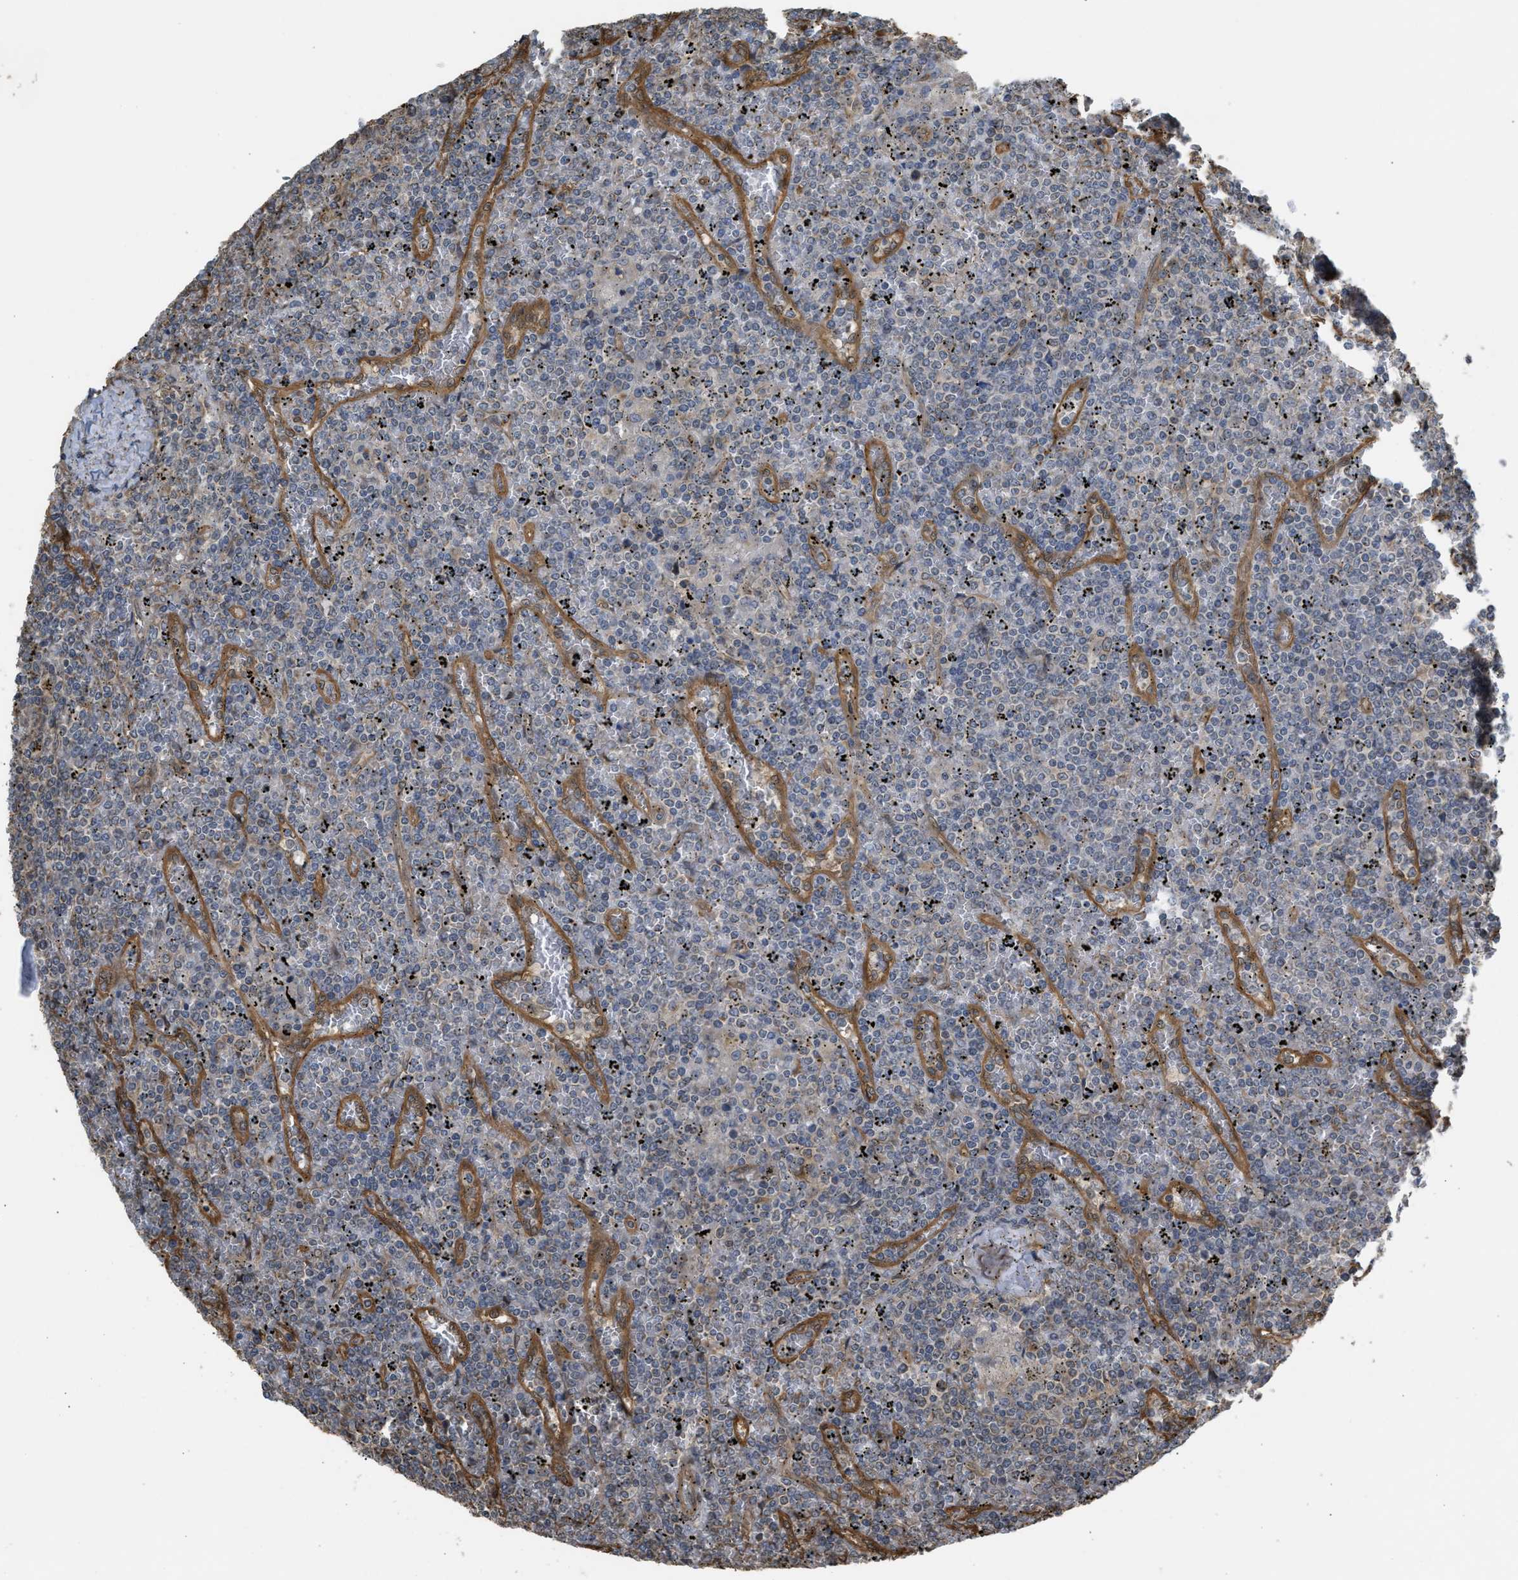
{"staining": {"intensity": "negative", "quantity": "none", "location": "none"}, "tissue": "lymphoma", "cell_type": "Tumor cells", "image_type": "cancer", "snomed": [{"axis": "morphology", "description": "Malignant lymphoma, non-Hodgkin's type, Low grade"}, {"axis": "topography", "description": "Spleen"}], "caption": "Protein analysis of malignant lymphoma, non-Hodgkin's type (low-grade) demonstrates no significant staining in tumor cells.", "gene": "BAG3", "patient": {"sex": "female", "age": 19}}